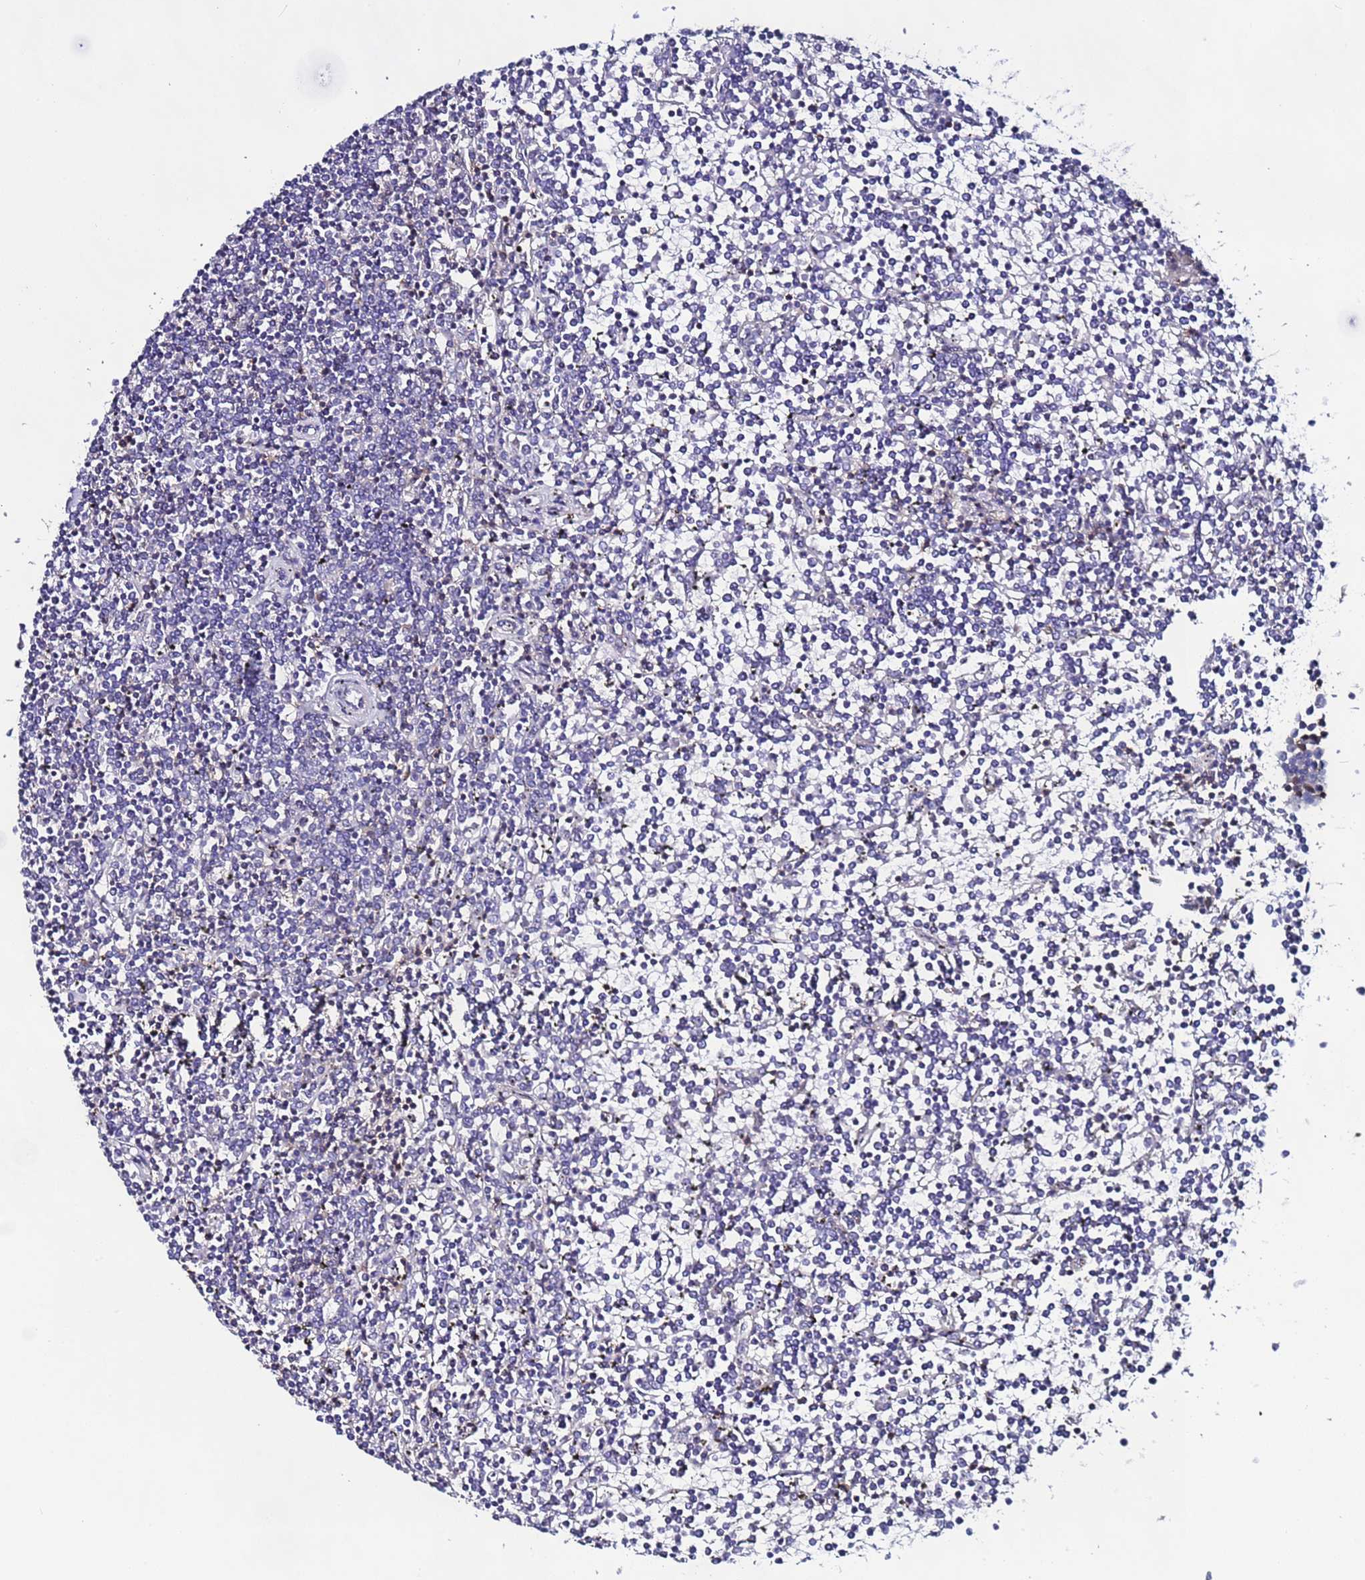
{"staining": {"intensity": "negative", "quantity": "none", "location": "none"}, "tissue": "lymphoma", "cell_type": "Tumor cells", "image_type": "cancer", "snomed": [{"axis": "morphology", "description": "Malignant lymphoma, non-Hodgkin's type, Low grade"}, {"axis": "topography", "description": "Spleen"}], "caption": "This is a histopathology image of immunohistochemistry (IHC) staining of lymphoma, which shows no expression in tumor cells. (DAB (3,3'-diaminobenzidine) IHC visualized using brightfield microscopy, high magnification).", "gene": "TENM3", "patient": {"sex": "female", "age": 19}}